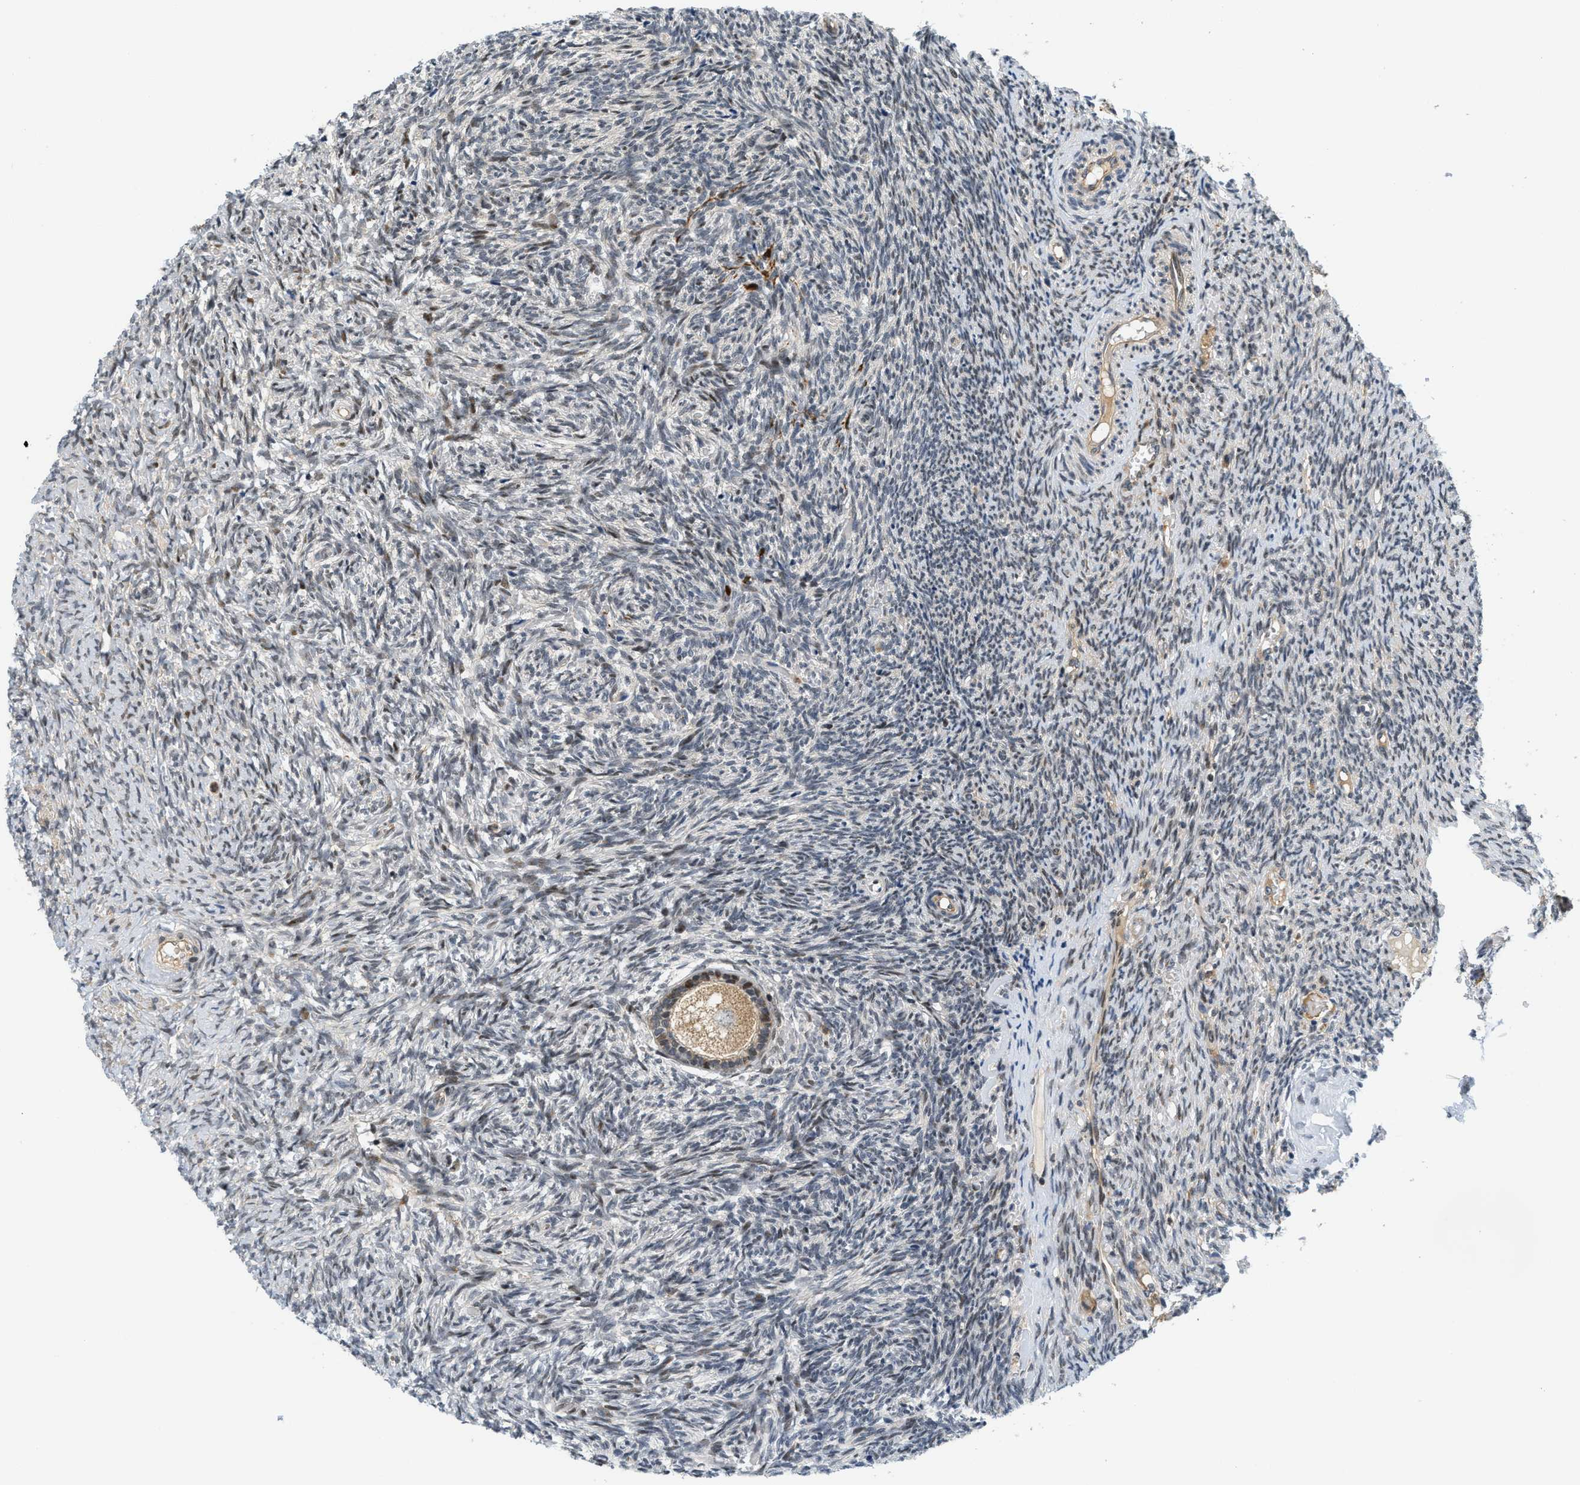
{"staining": {"intensity": "moderate", "quantity": ">75%", "location": "cytoplasmic/membranous,nuclear"}, "tissue": "ovary", "cell_type": "Follicle cells", "image_type": "normal", "snomed": [{"axis": "morphology", "description": "Normal tissue, NOS"}, {"axis": "topography", "description": "Ovary"}], "caption": "Protein staining of benign ovary exhibits moderate cytoplasmic/membranous,nuclear expression in approximately >75% of follicle cells.", "gene": "KMT2A", "patient": {"sex": "female", "age": 41}}